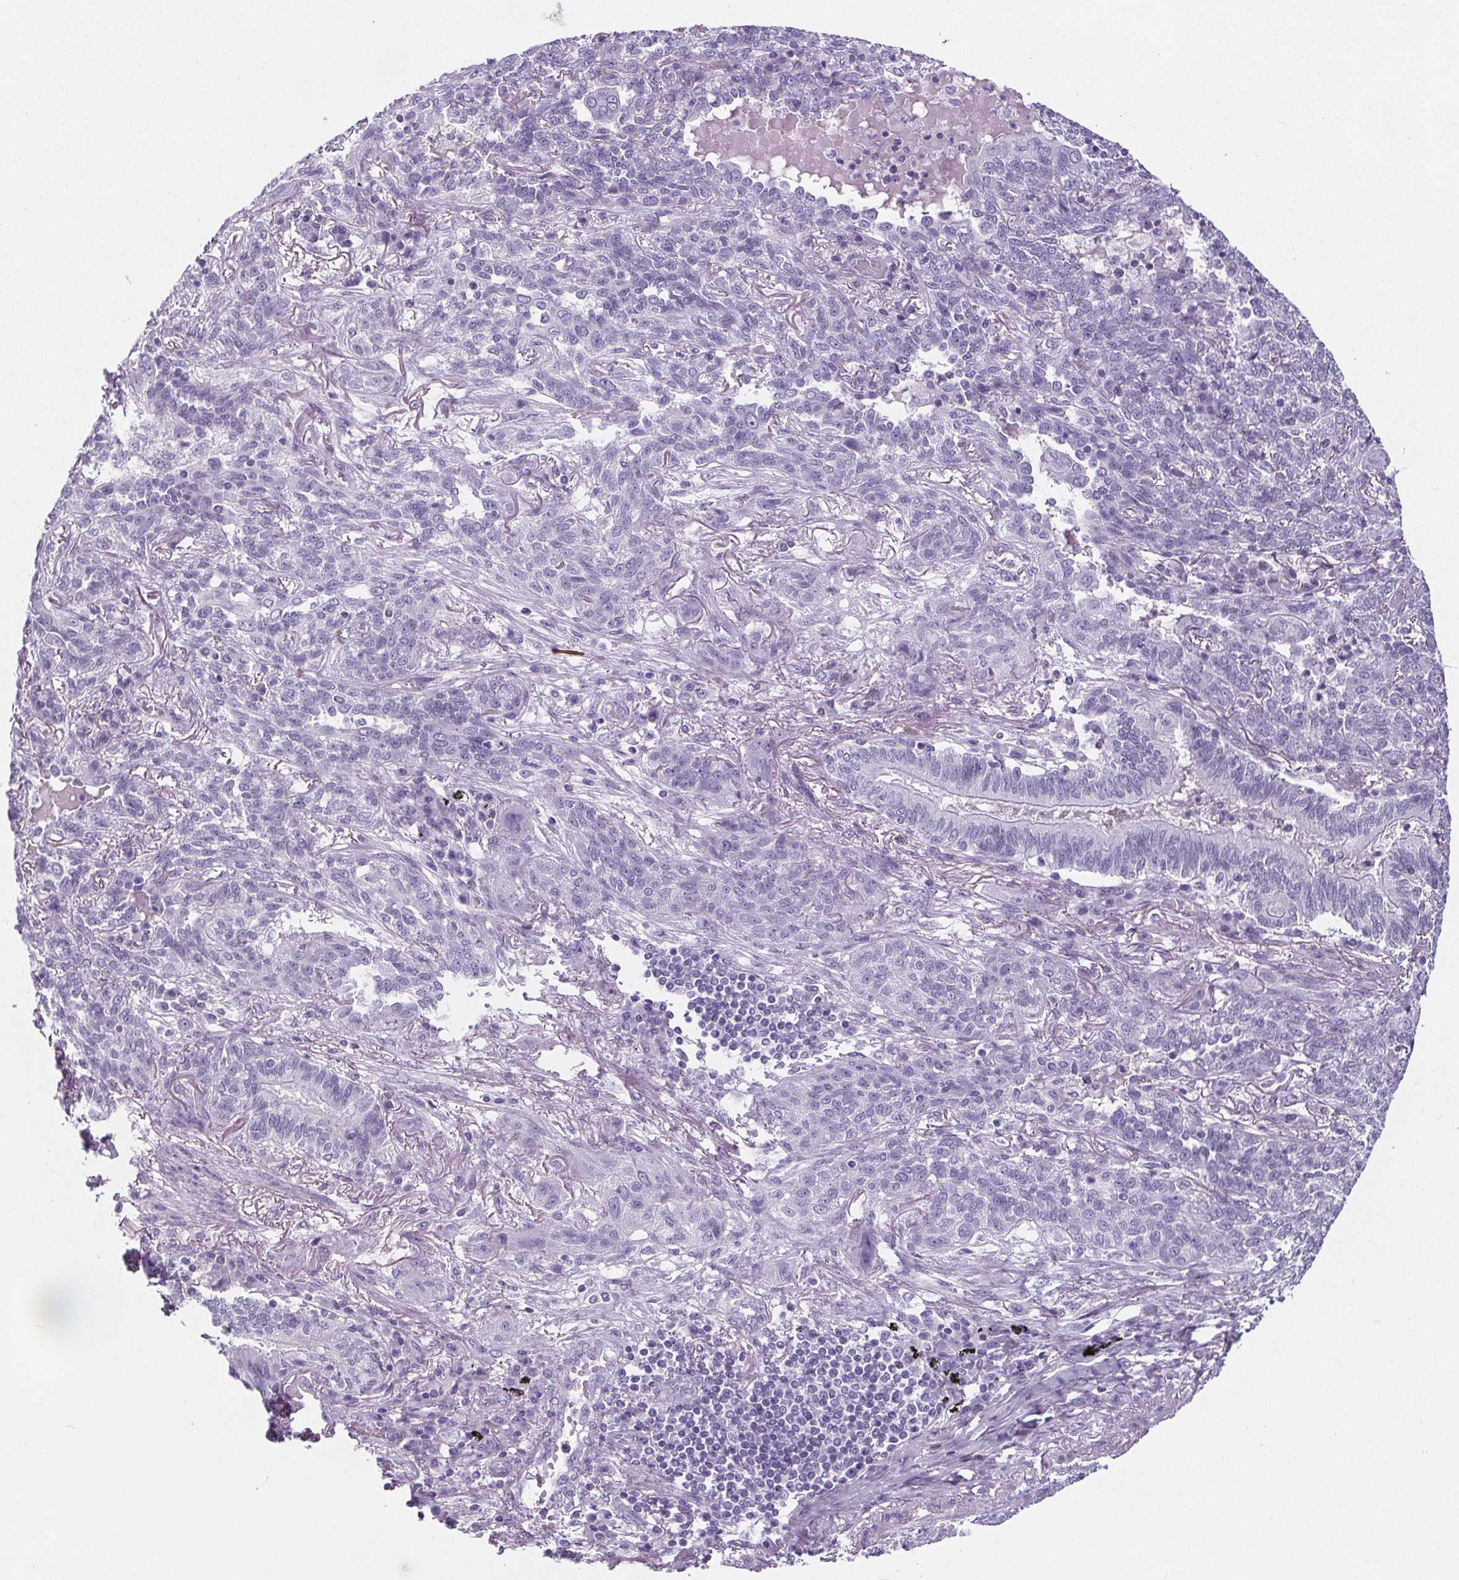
{"staining": {"intensity": "negative", "quantity": "none", "location": "none"}, "tissue": "lung cancer", "cell_type": "Tumor cells", "image_type": "cancer", "snomed": [{"axis": "morphology", "description": "Squamous cell carcinoma, NOS"}, {"axis": "topography", "description": "Lung"}], "caption": "Immunohistochemistry (IHC) of lung cancer (squamous cell carcinoma) shows no positivity in tumor cells.", "gene": "ADRB1", "patient": {"sex": "female", "age": 70}}